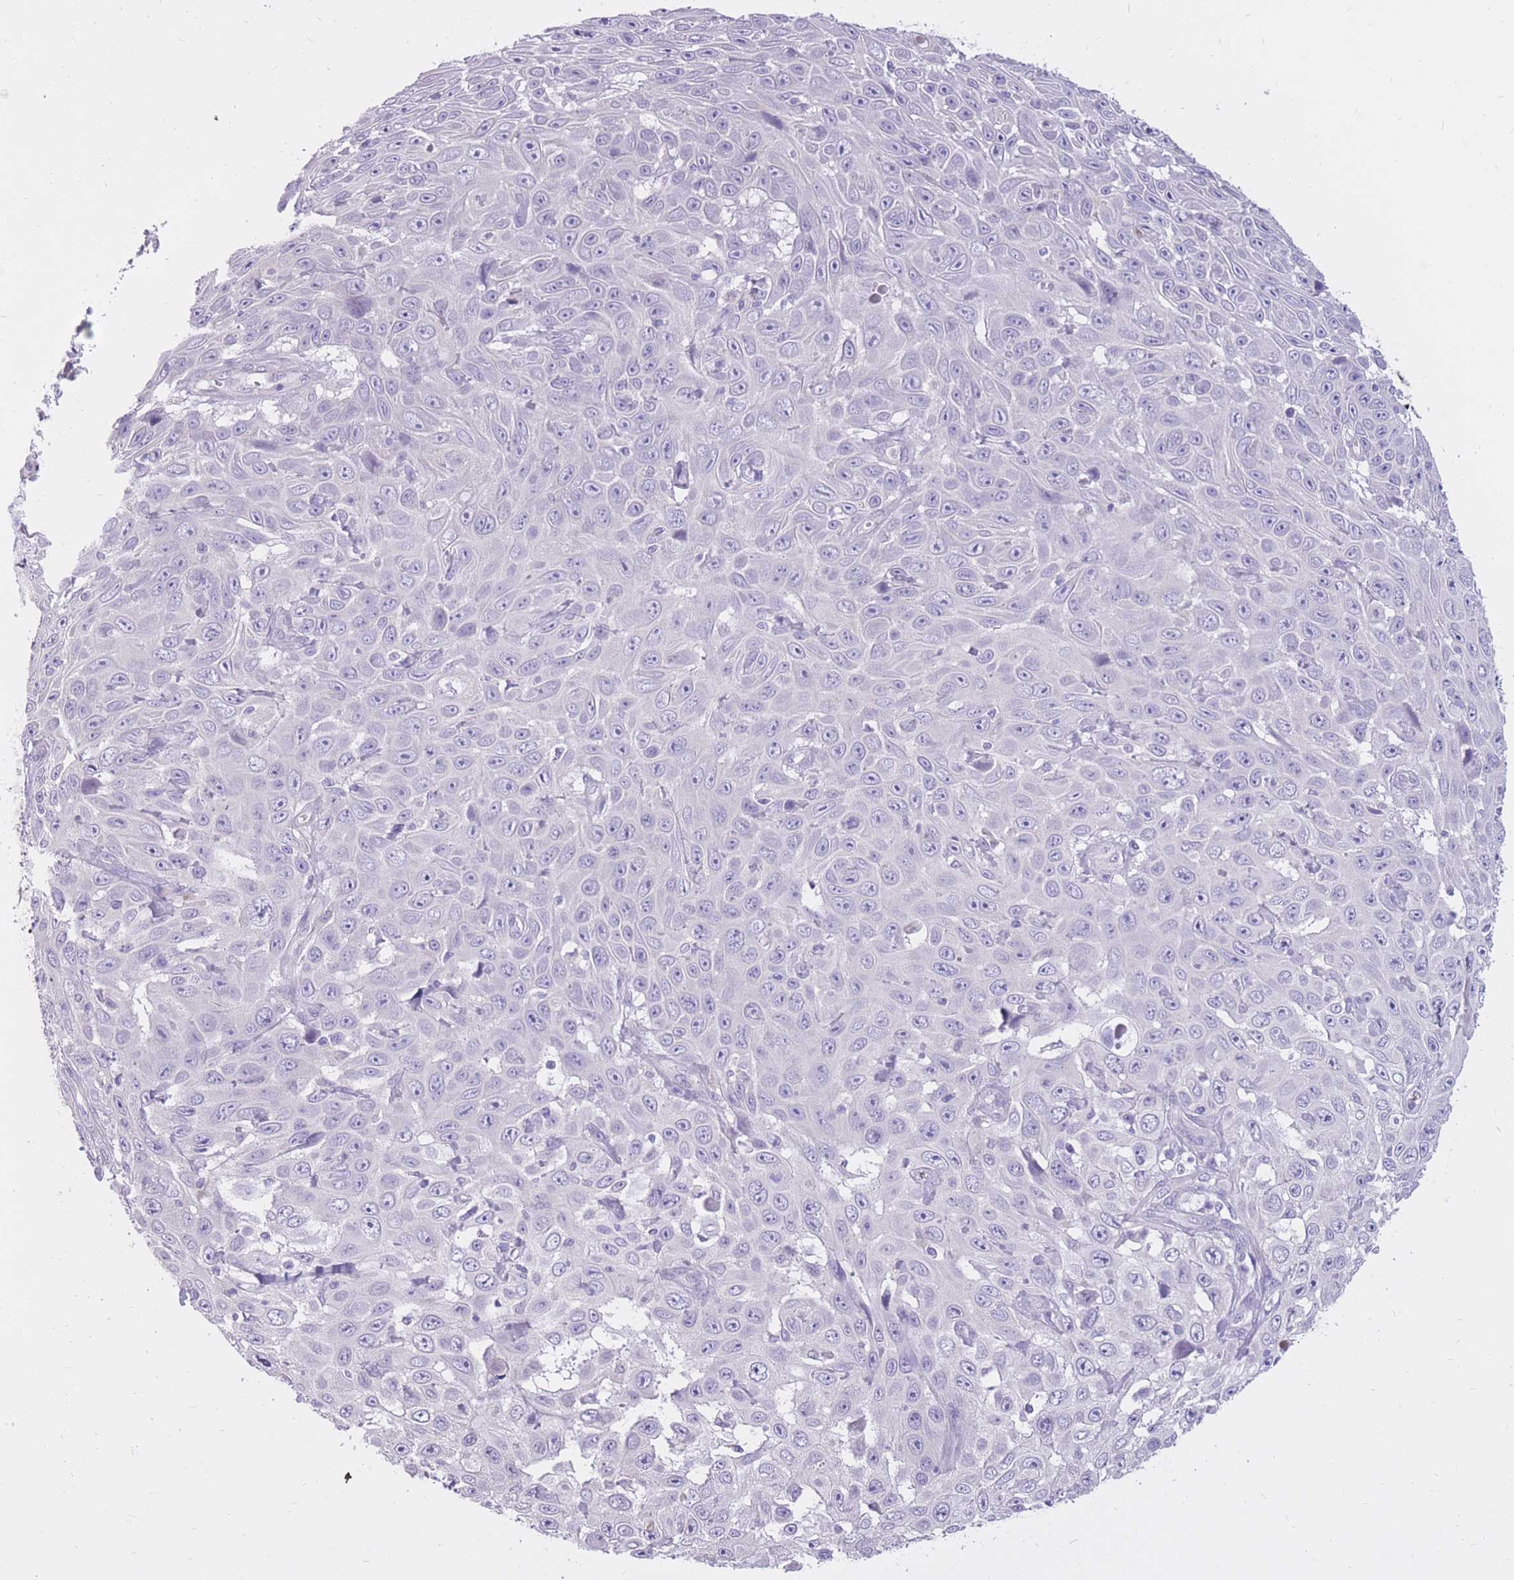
{"staining": {"intensity": "negative", "quantity": "none", "location": "none"}, "tissue": "skin cancer", "cell_type": "Tumor cells", "image_type": "cancer", "snomed": [{"axis": "morphology", "description": "Squamous cell carcinoma, NOS"}, {"axis": "topography", "description": "Skin"}], "caption": "Tumor cells are negative for brown protein staining in skin cancer (squamous cell carcinoma).", "gene": "RNF170", "patient": {"sex": "male", "age": 82}}